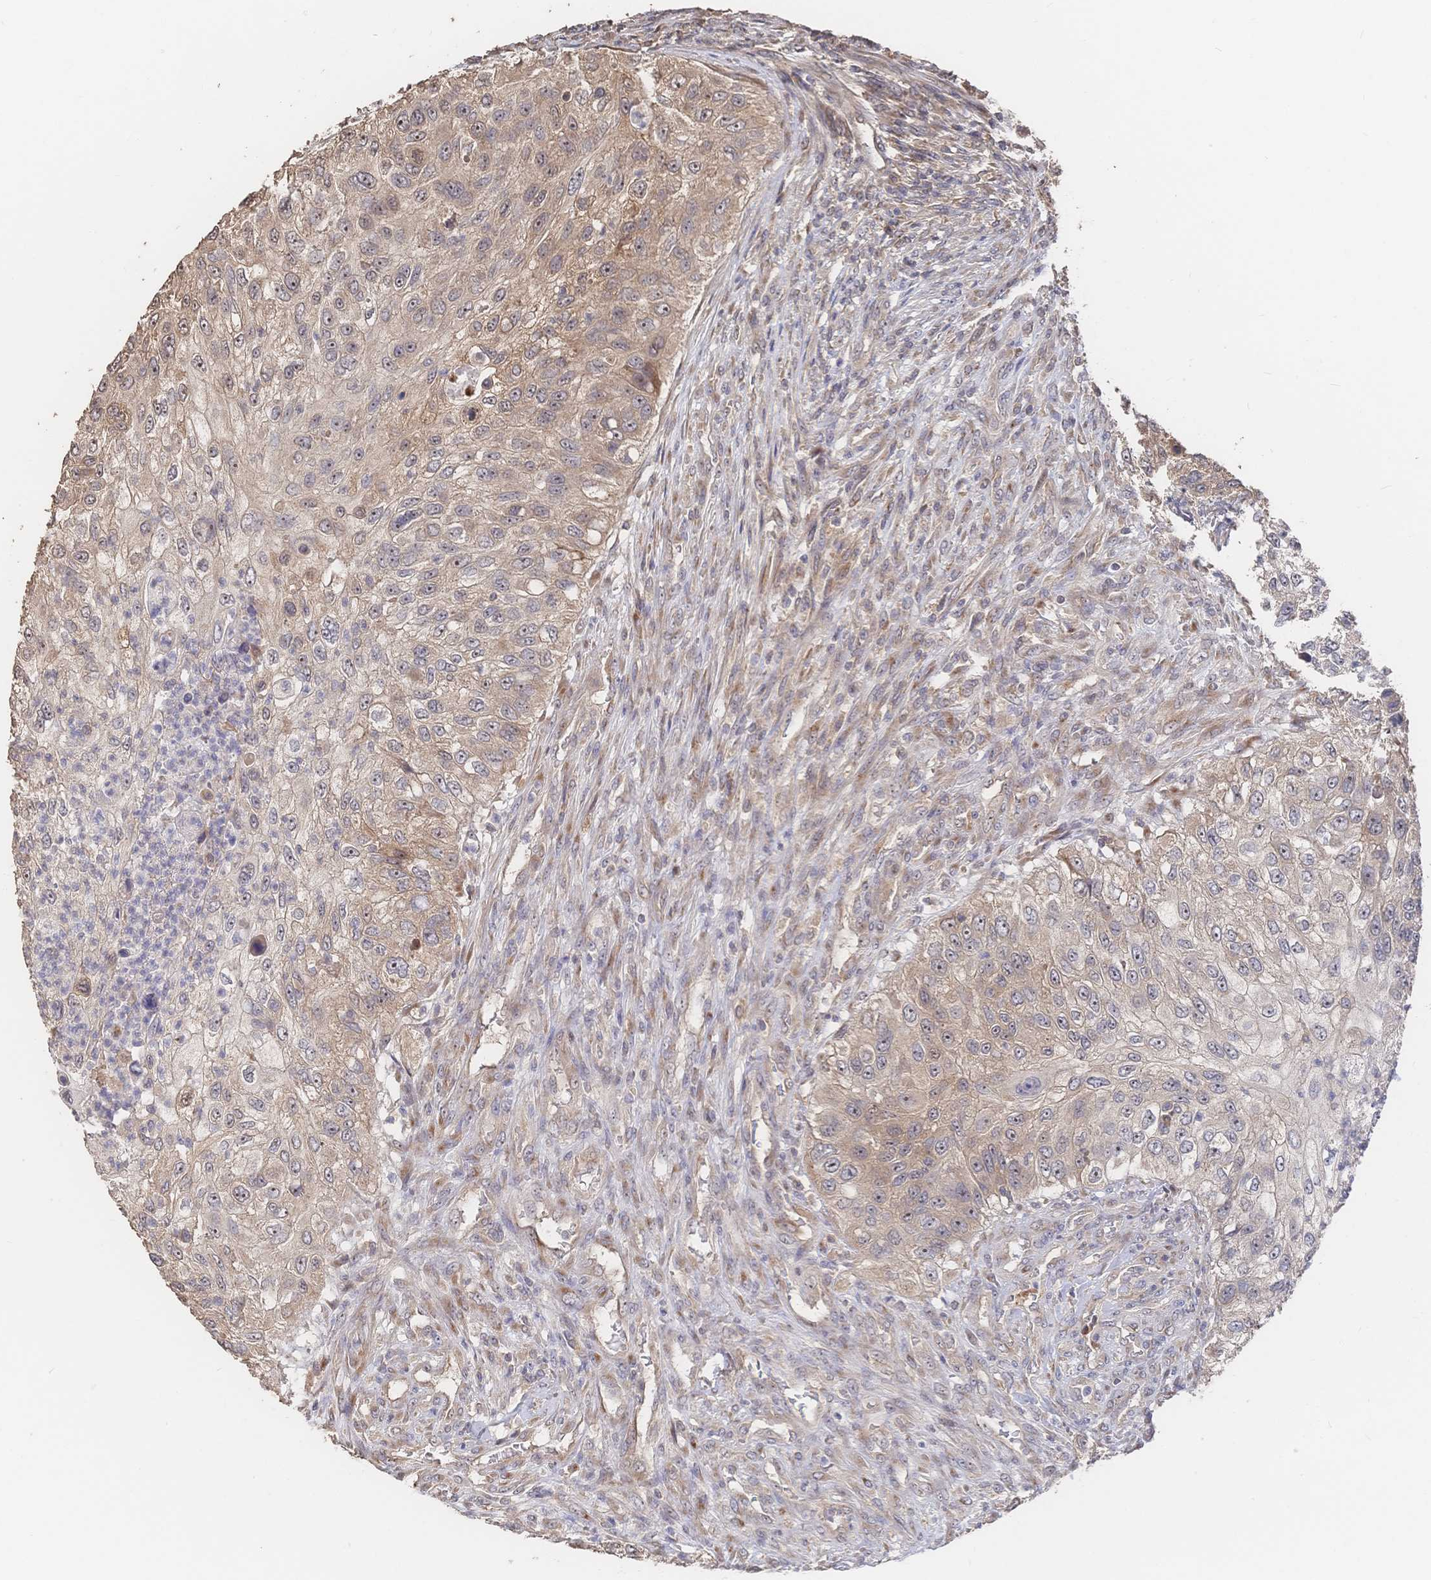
{"staining": {"intensity": "moderate", "quantity": "25%-75%", "location": "cytoplasmic/membranous,nuclear"}, "tissue": "urothelial cancer", "cell_type": "Tumor cells", "image_type": "cancer", "snomed": [{"axis": "morphology", "description": "Urothelial carcinoma, High grade"}, {"axis": "topography", "description": "Urinary bladder"}], "caption": "Immunohistochemistry micrograph of high-grade urothelial carcinoma stained for a protein (brown), which exhibits medium levels of moderate cytoplasmic/membranous and nuclear expression in approximately 25%-75% of tumor cells.", "gene": "DNAJA4", "patient": {"sex": "female", "age": 60}}